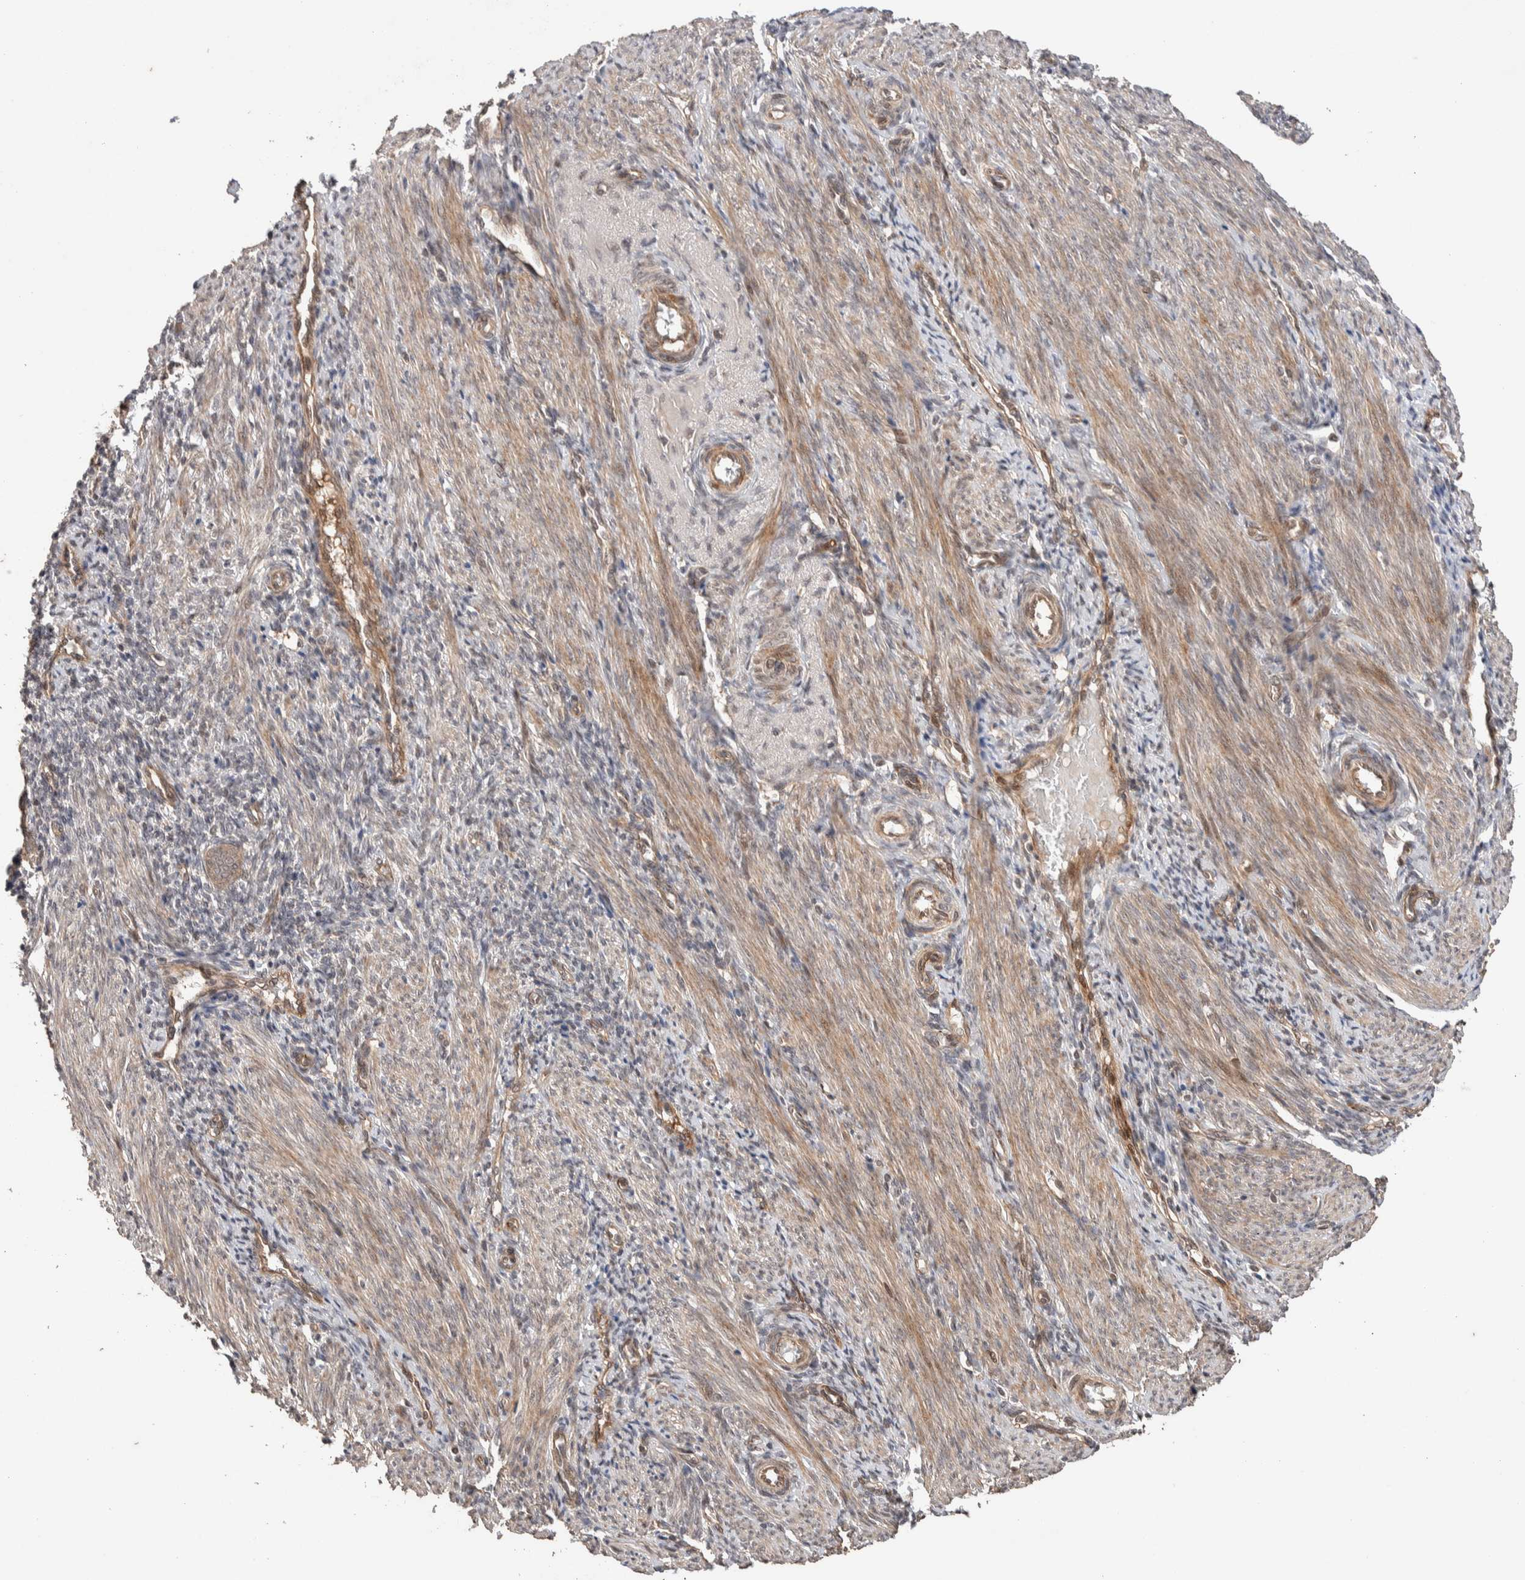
{"staining": {"intensity": "weak", "quantity": "25%-75%", "location": "cytoplasmic/membranous"}, "tissue": "endometrium", "cell_type": "Cells in endometrial stroma", "image_type": "normal", "snomed": [{"axis": "morphology", "description": "Normal tissue, NOS"}, {"axis": "topography", "description": "Uterus"}, {"axis": "topography", "description": "Endometrium"}], "caption": "A brown stain labels weak cytoplasmic/membranous positivity of a protein in cells in endometrial stroma of unremarkable human endometrium. (DAB (3,3'-diaminobenzidine) IHC with brightfield microscopy, high magnification).", "gene": "PRDM15", "patient": {"sex": "female", "age": 33}}